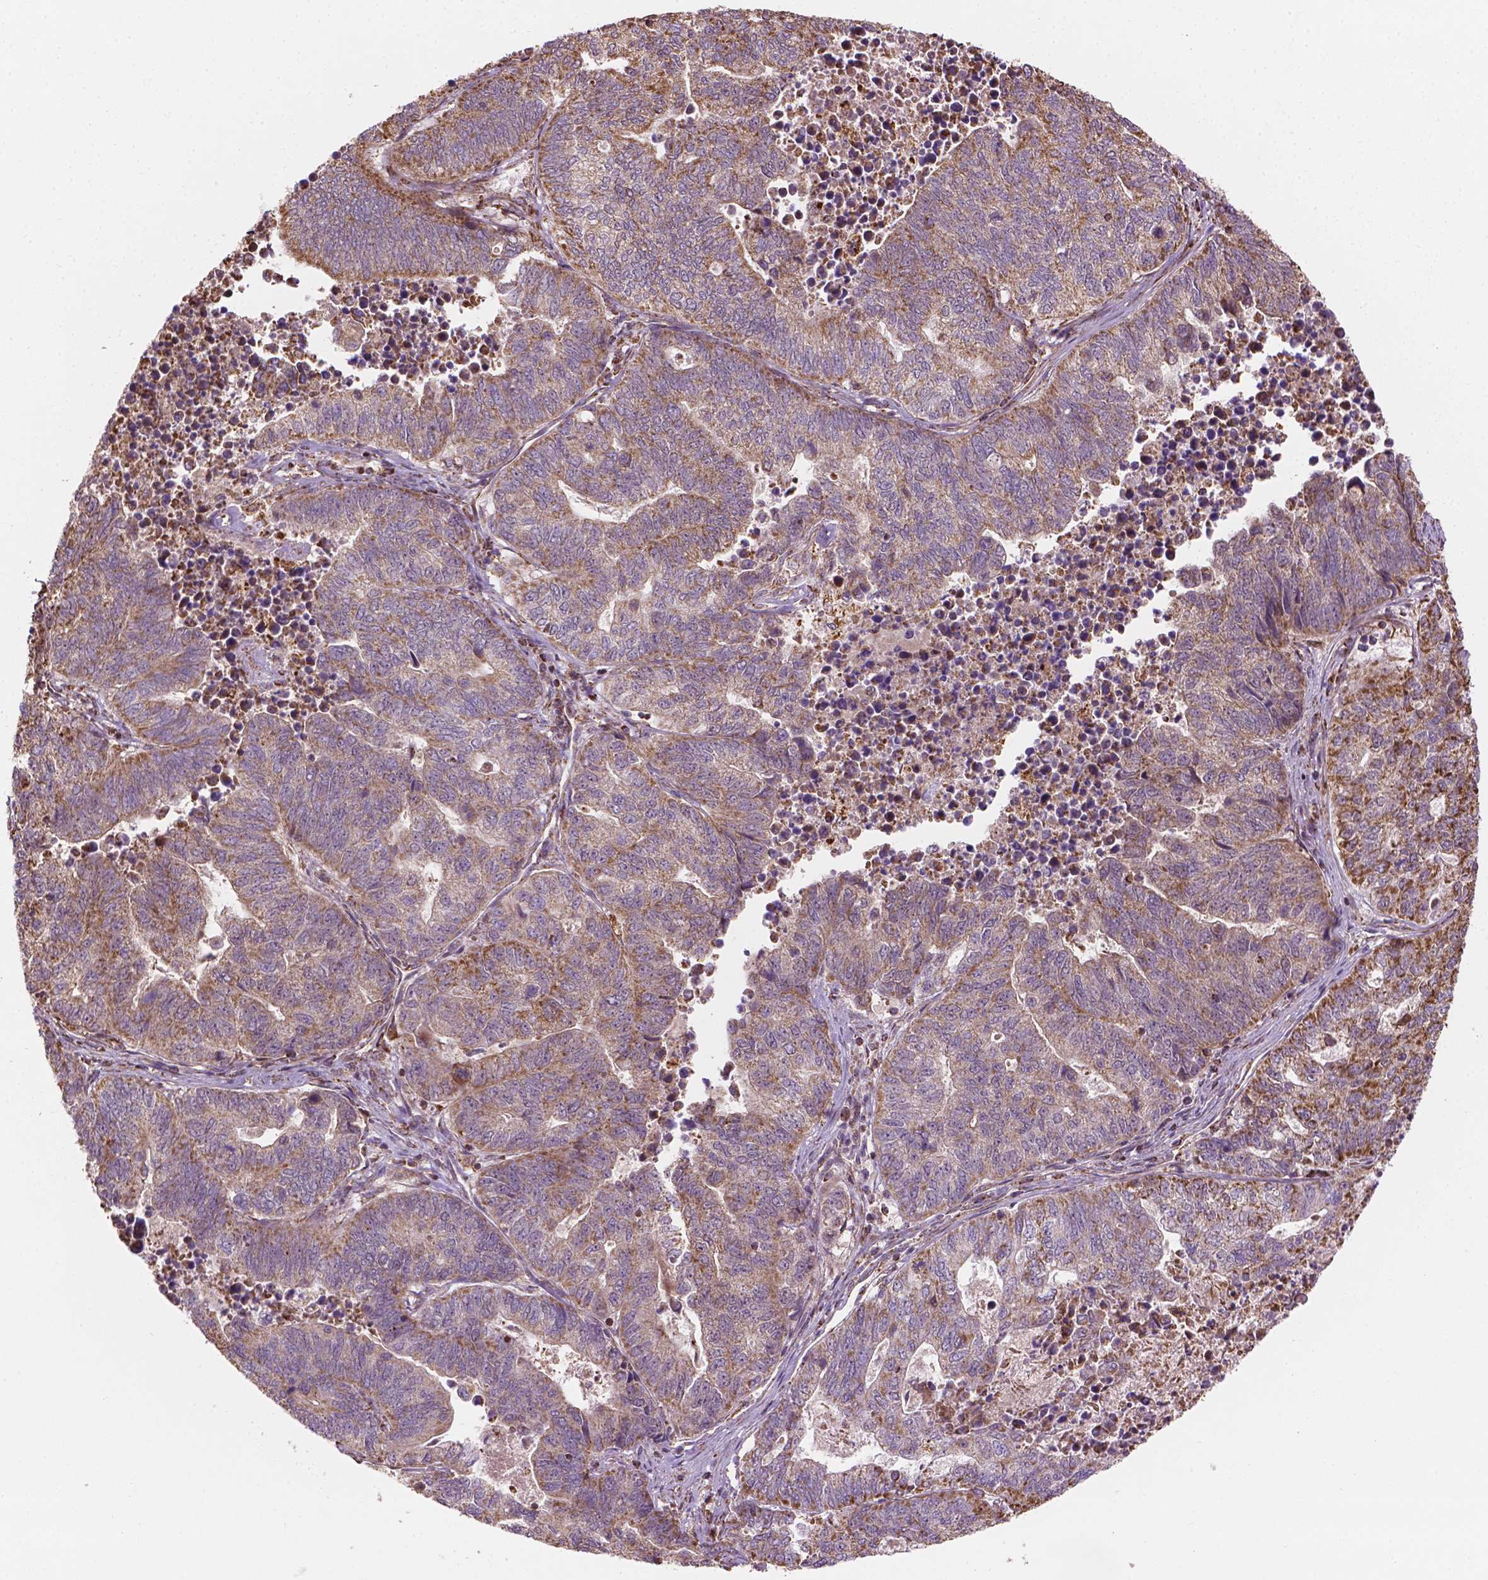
{"staining": {"intensity": "weak", "quantity": "25%-75%", "location": "cytoplasmic/membranous"}, "tissue": "stomach cancer", "cell_type": "Tumor cells", "image_type": "cancer", "snomed": [{"axis": "morphology", "description": "Adenocarcinoma, NOS"}, {"axis": "topography", "description": "Stomach, upper"}], "caption": "Immunohistochemistry (IHC) micrograph of neoplastic tissue: adenocarcinoma (stomach) stained using immunohistochemistry (IHC) reveals low levels of weak protein expression localized specifically in the cytoplasmic/membranous of tumor cells, appearing as a cytoplasmic/membranous brown color.", "gene": "HS3ST3A1", "patient": {"sex": "female", "age": 67}}